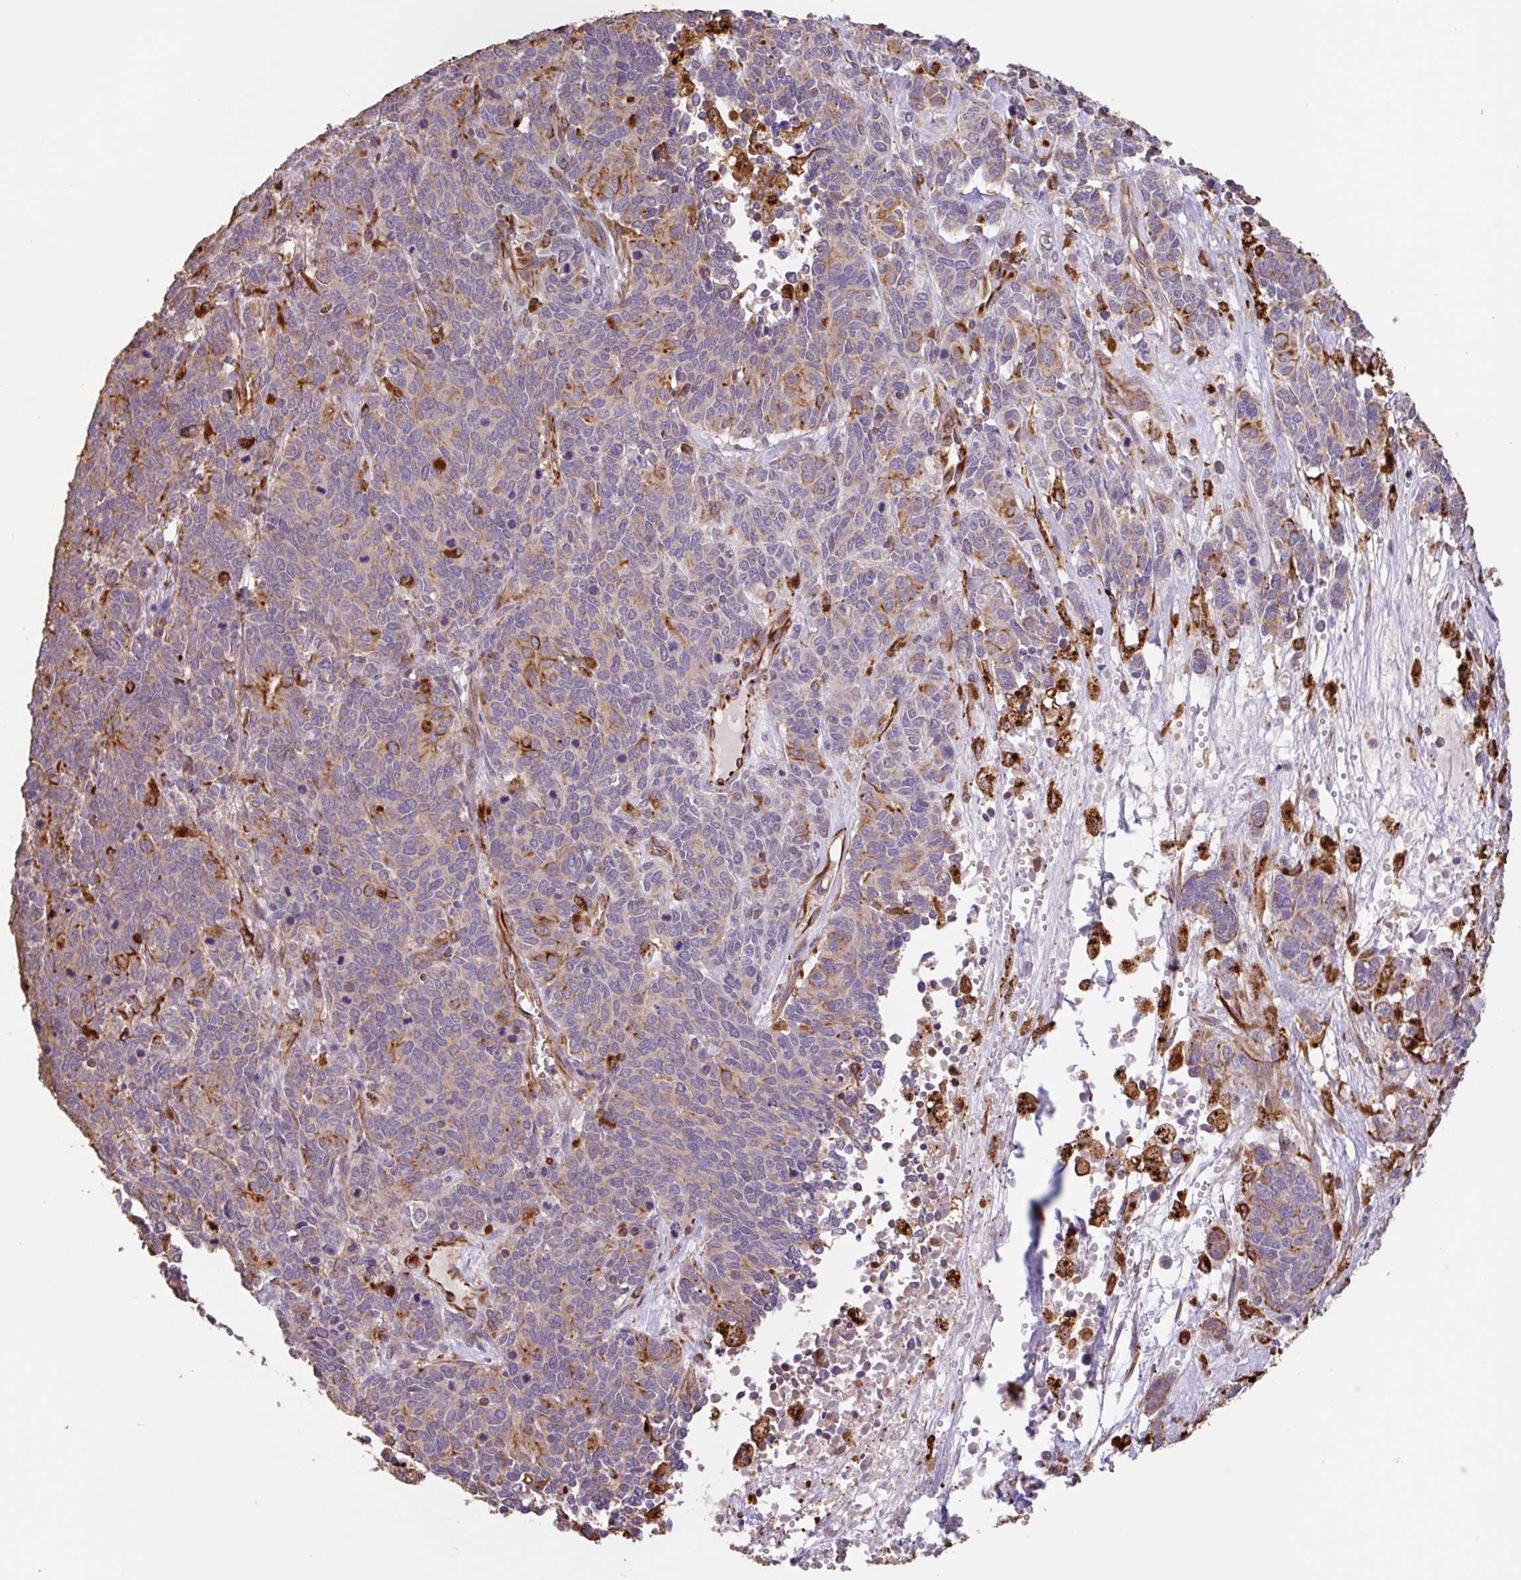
{"staining": {"intensity": "moderate", "quantity": "<25%", "location": "cytoplasmic/membranous"}, "tissue": "cervical cancer", "cell_type": "Tumor cells", "image_type": "cancer", "snomed": [{"axis": "morphology", "description": "Squamous cell carcinoma, NOS"}, {"axis": "topography", "description": "Cervix"}], "caption": "Protein expression analysis of human cervical cancer (squamous cell carcinoma) reveals moderate cytoplasmic/membranous staining in approximately <25% of tumor cells.", "gene": "ZNF790", "patient": {"sex": "female", "age": 60}}